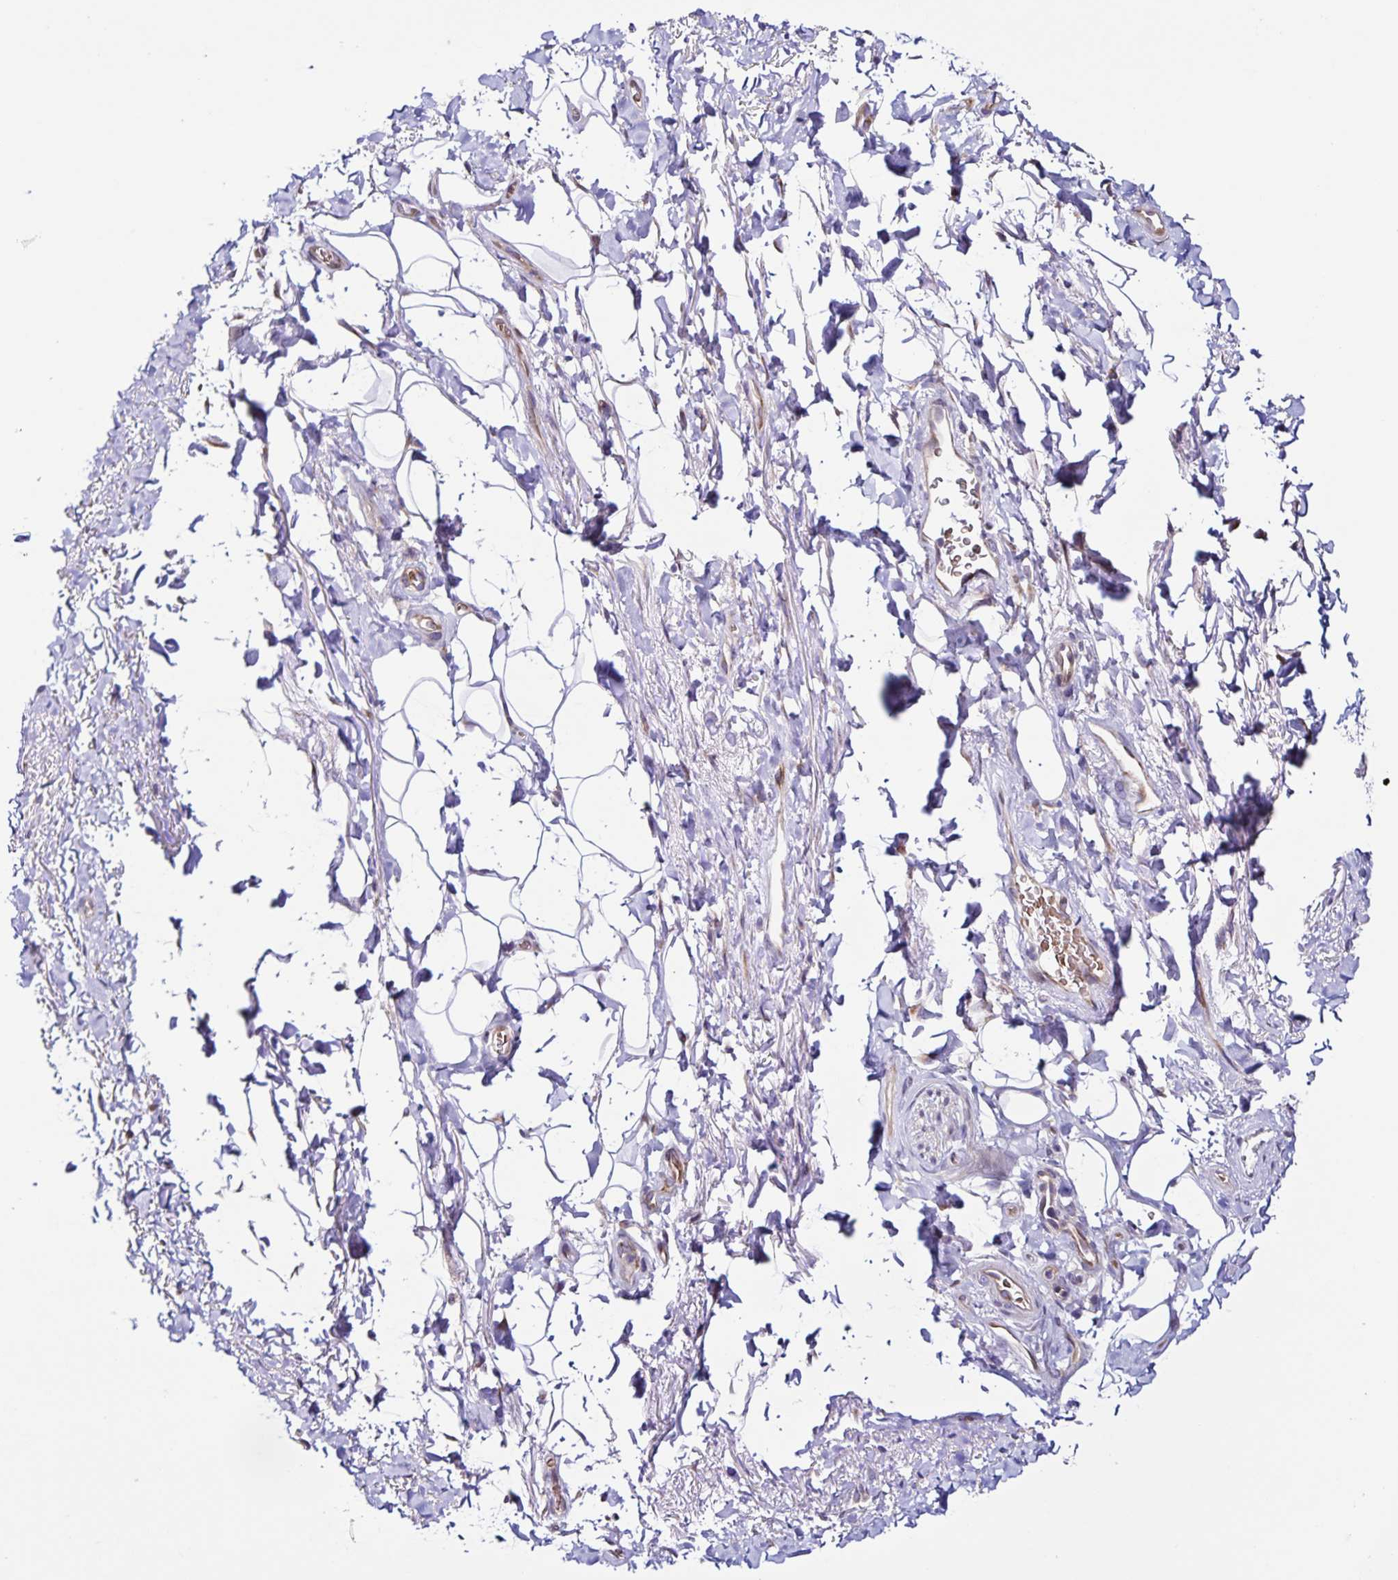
{"staining": {"intensity": "negative", "quantity": "none", "location": "none"}, "tissue": "adipose tissue", "cell_type": "Adipocytes", "image_type": "normal", "snomed": [{"axis": "morphology", "description": "Normal tissue, NOS"}, {"axis": "topography", "description": "Anal"}, {"axis": "topography", "description": "Peripheral nerve tissue"}], "caption": "Micrograph shows no significant protein staining in adipocytes of benign adipose tissue. Nuclei are stained in blue.", "gene": "RNFT2", "patient": {"sex": "male", "age": 53}}